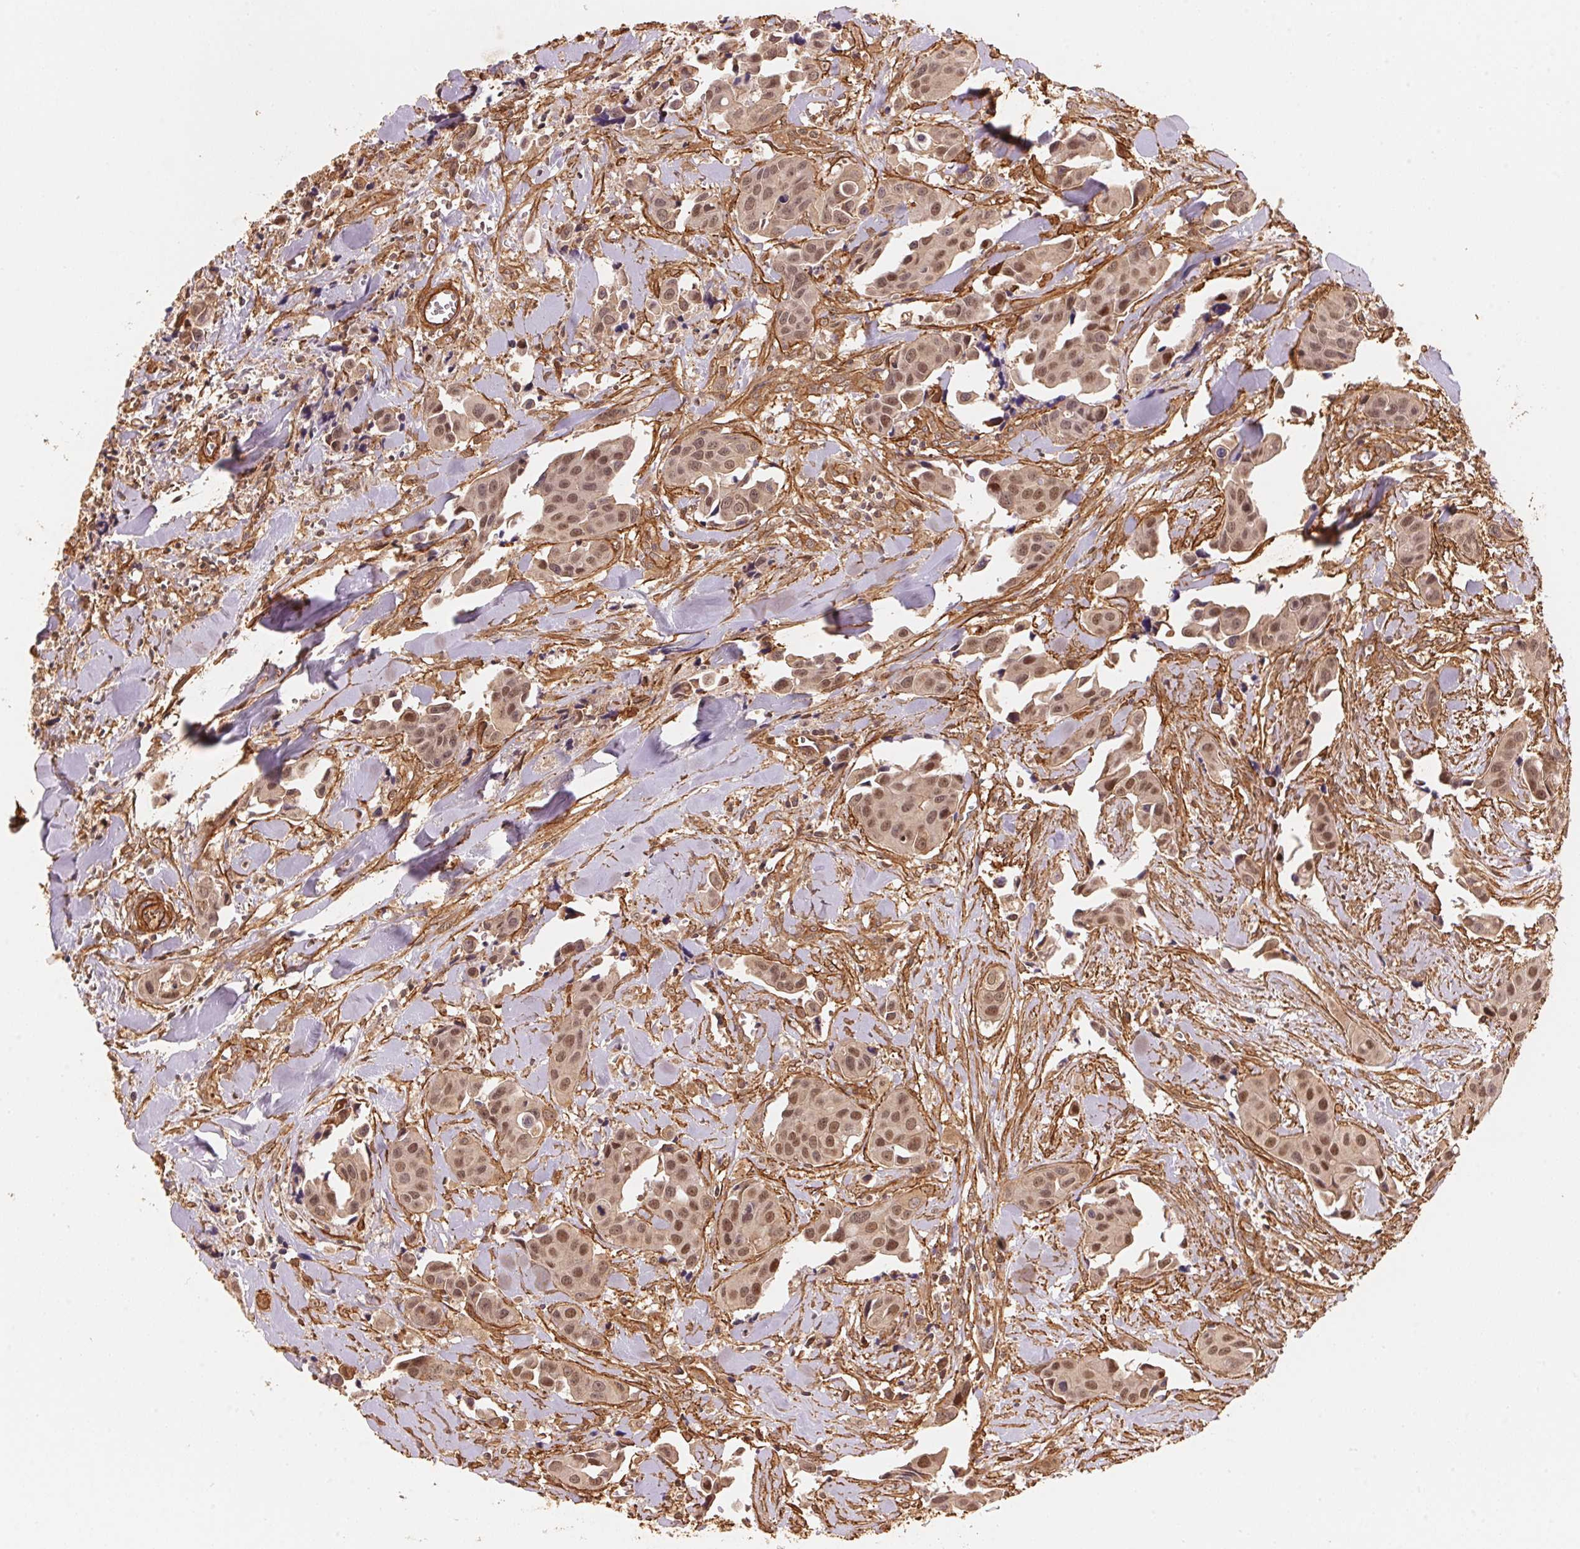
{"staining": {"intensity": "moderate", "quantity": "25%-75%", "location": "nuclear"}, "tissue": "head and neck cancer", "cell_type": "Tumor cells", "image_type": "cancer", "snomed": [{"axis": "morphology", "description": "Adenocarcinoma, NOS"}, {"axis": "topography", "description": "Head-Neck"}], "caption": "Human adenocarcinoma (head and neck) stained with a protein marker demonstrates moderate staining in tumor cells.", "gene": "TNIP2", "patient": {"sex": "male", "age": 76}}